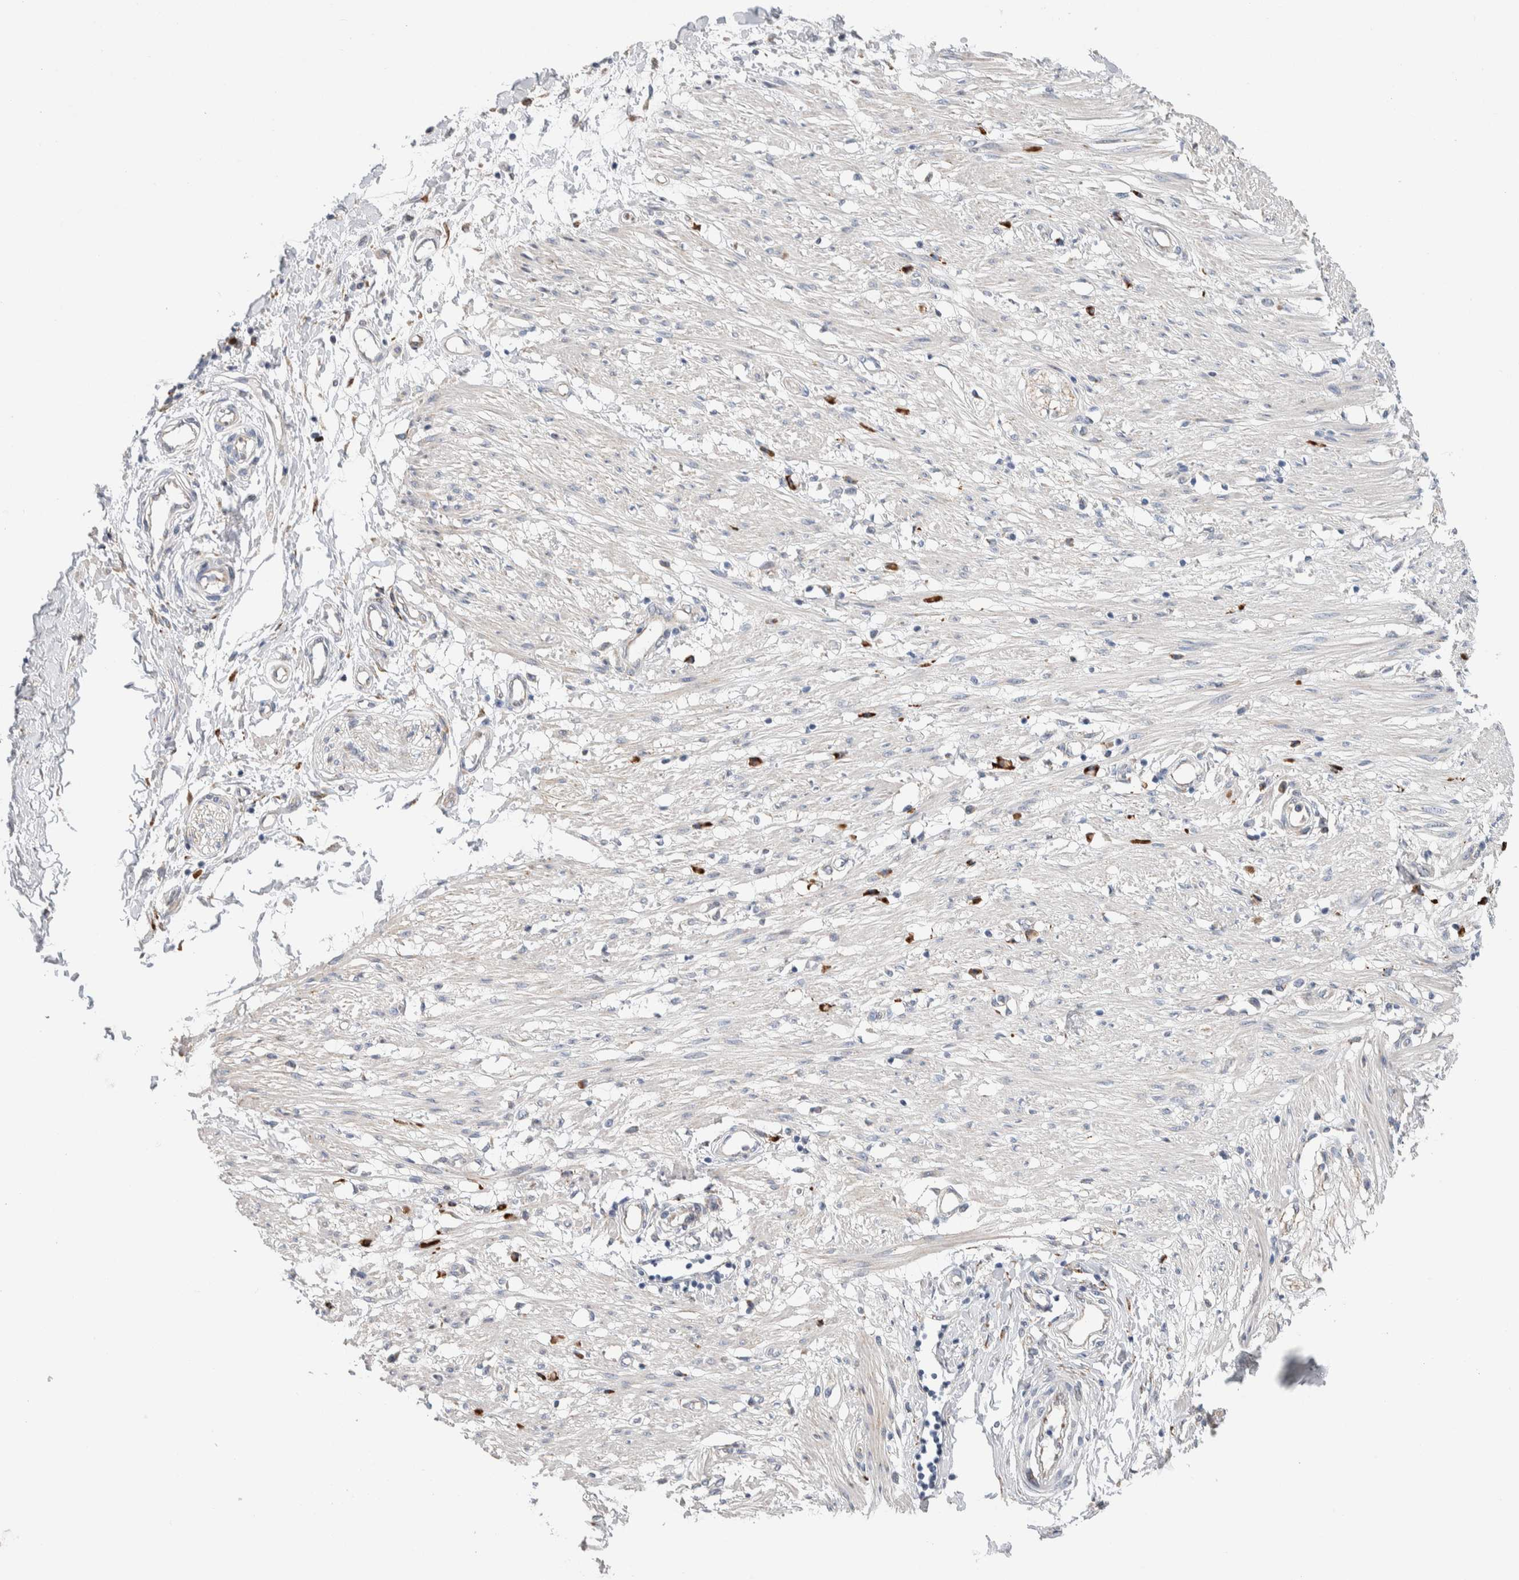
{"staining": {"intensity": "negative", "quantity": "none", "location": "none"}, "tissue": "adipose tissue", "cell_type": "Adipocytes", "image_type": "normal", "snomed": [{"axis": "morphology", "description": "Normal tissue, NOS"}, {"axis": "morphology", "description": "Adenocarcinoma, NOS"}, {"axis": "topography", "description": "Colon"}, {"axis": "topography", "description": "Peripheral nerve tissue"}], "caption": "Immunohistochemical staining of benign adipose tissue displays no significant positivity in adipocytes.", "gene": "ENGASE", "patient": {"sex": "male", "age": 14}}